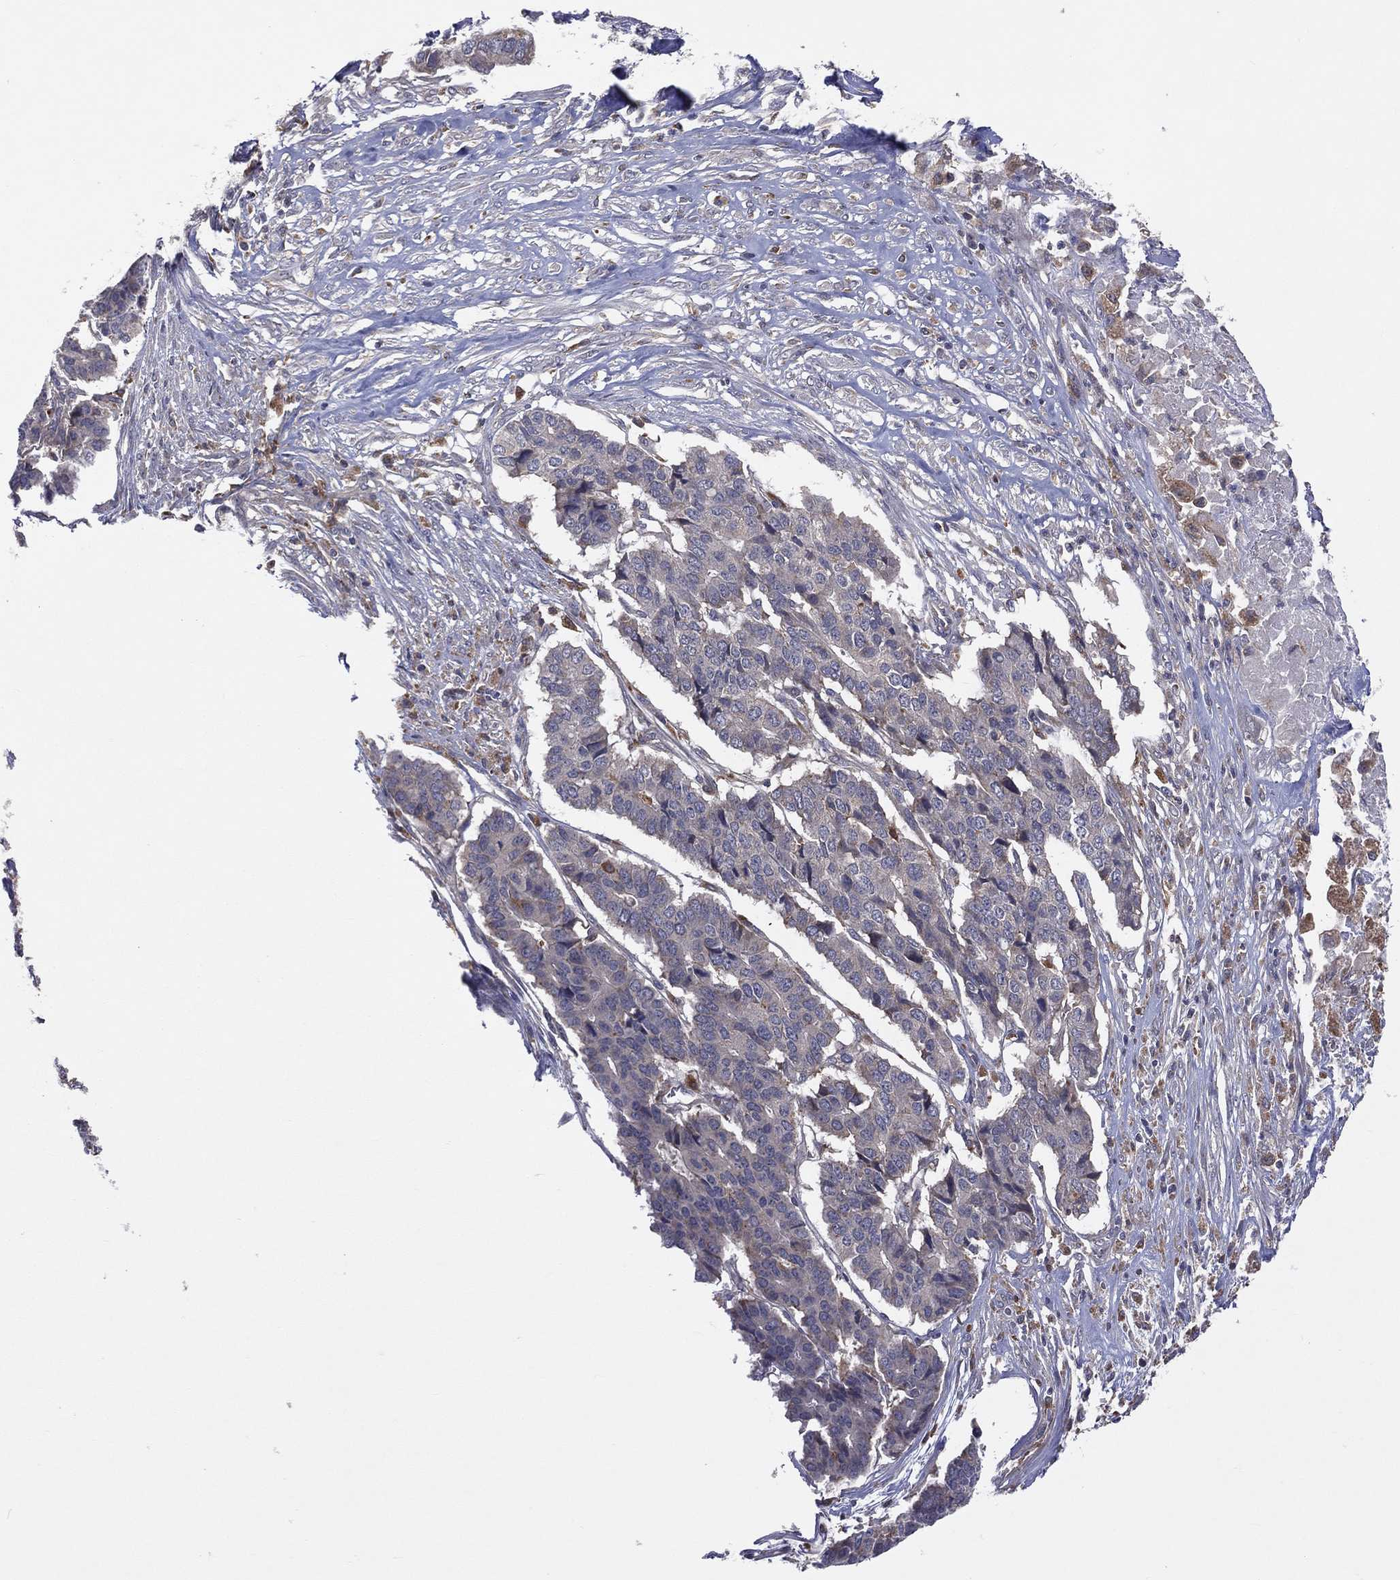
{"staining": {"intensity": "negative", "quantity": "none", "location": "none"}, "tissue": "pancreatic cancer", "cell_type": "Tumor cells", "image_type": "cancer", "snomed": [{"axis": "morphology", "description": "Adenocarcinoma, NOS"}, {"axis": "topography", "description": "Pancreas"}], "caption": "Photomicrograph shows no protein staining in tumor cells of pancreatic cancer tissue.", "gene": "STARD3", "patient": {"sex": "male", "age": 50}}